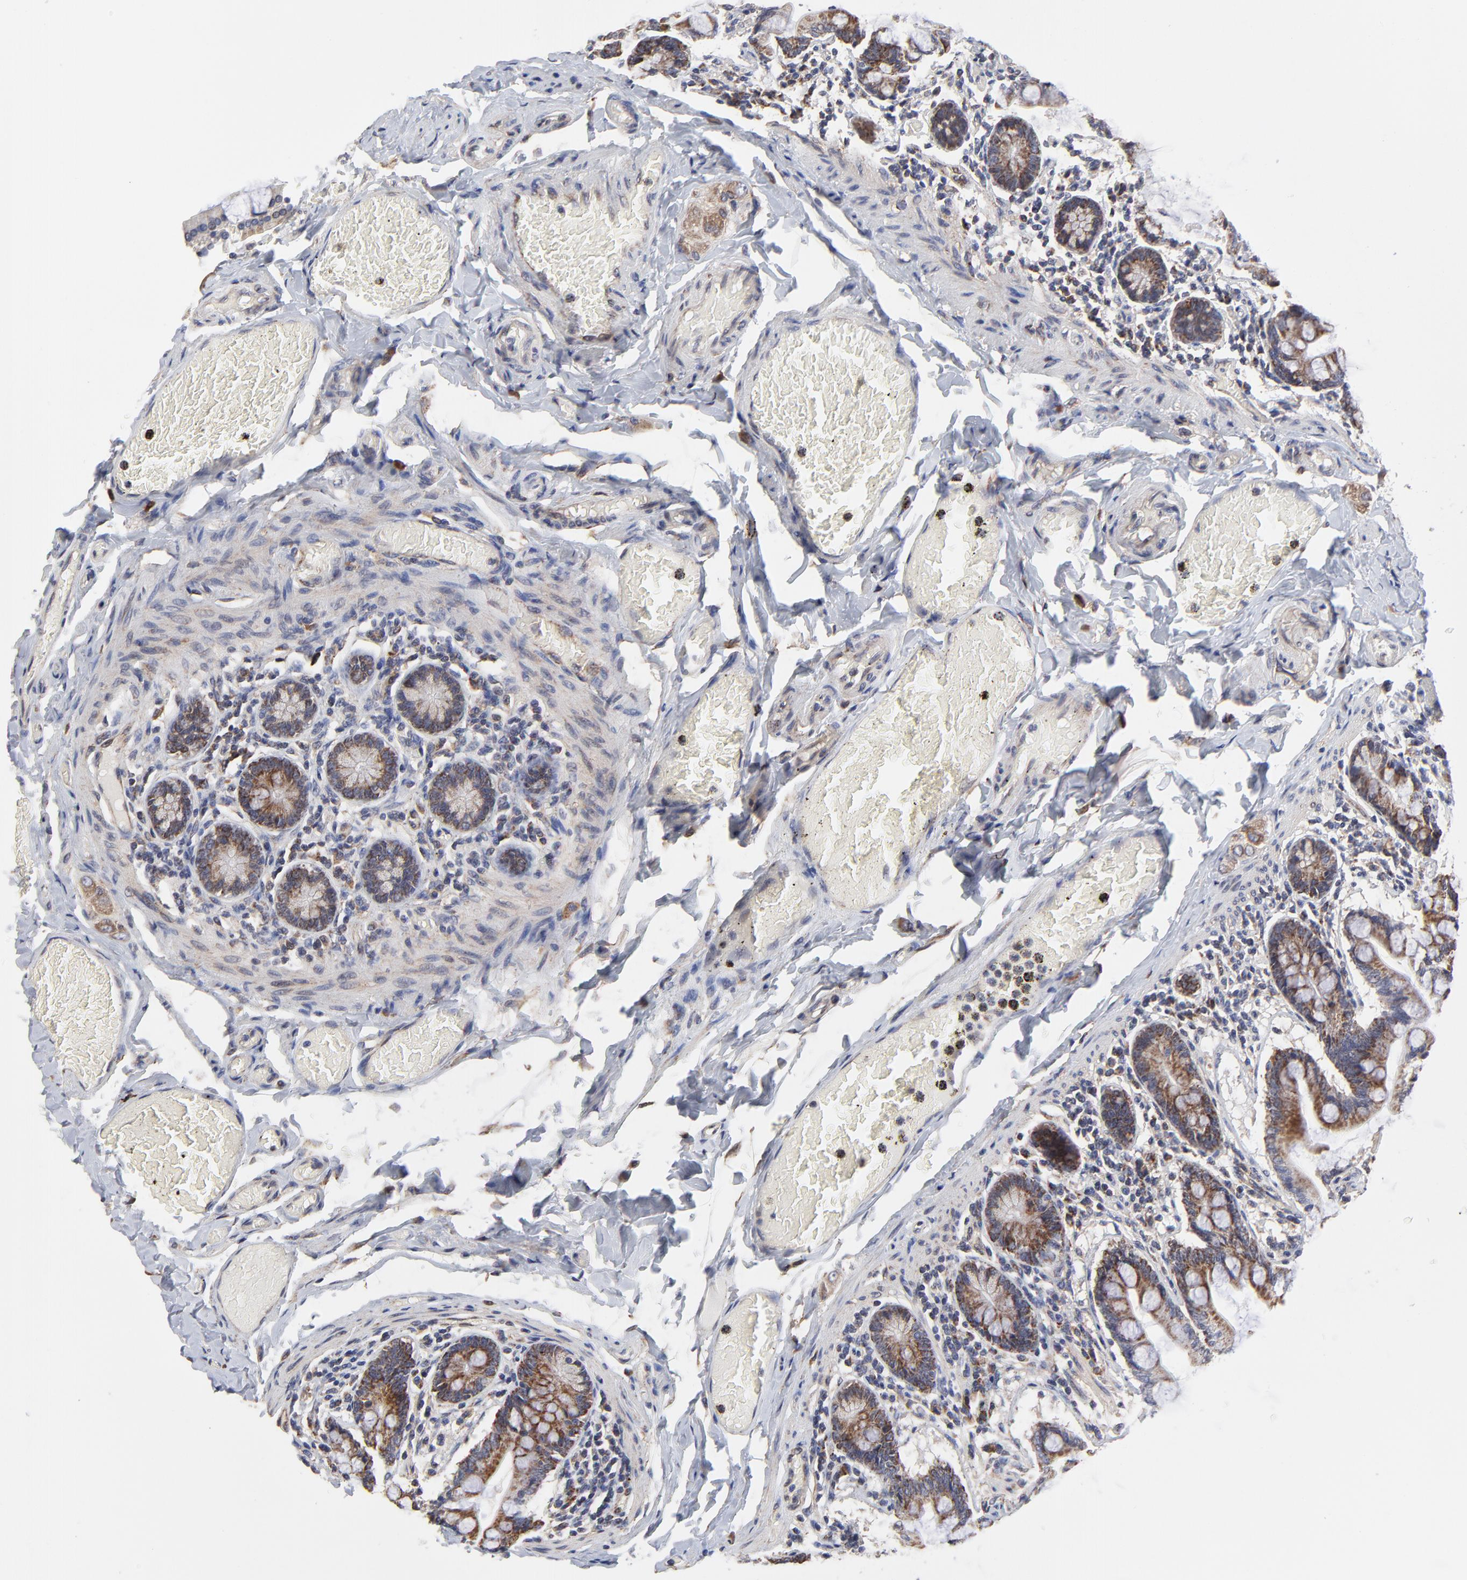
{"staining": {"intensity": "weak", "quantity": "25%-75%", "location": "cytoplasmic/membranous"}, "tissue": "small intestine", "cell_type": "Glandular cells", "image_type": "normal", "snomed": [{"axis": "morphology", "description": "Normal tissue, NOS"}, {"axis": "topography", "description": "Small intestine"}], "caption": "Benign small intestine was stained to show a protein in brown. There is low levels of weak cytoplasmic/membranous expression in approximately 25%-75% of glandular cells.", "gene": "ZNF550", "patient": {"sex": "male", "age": 41}}